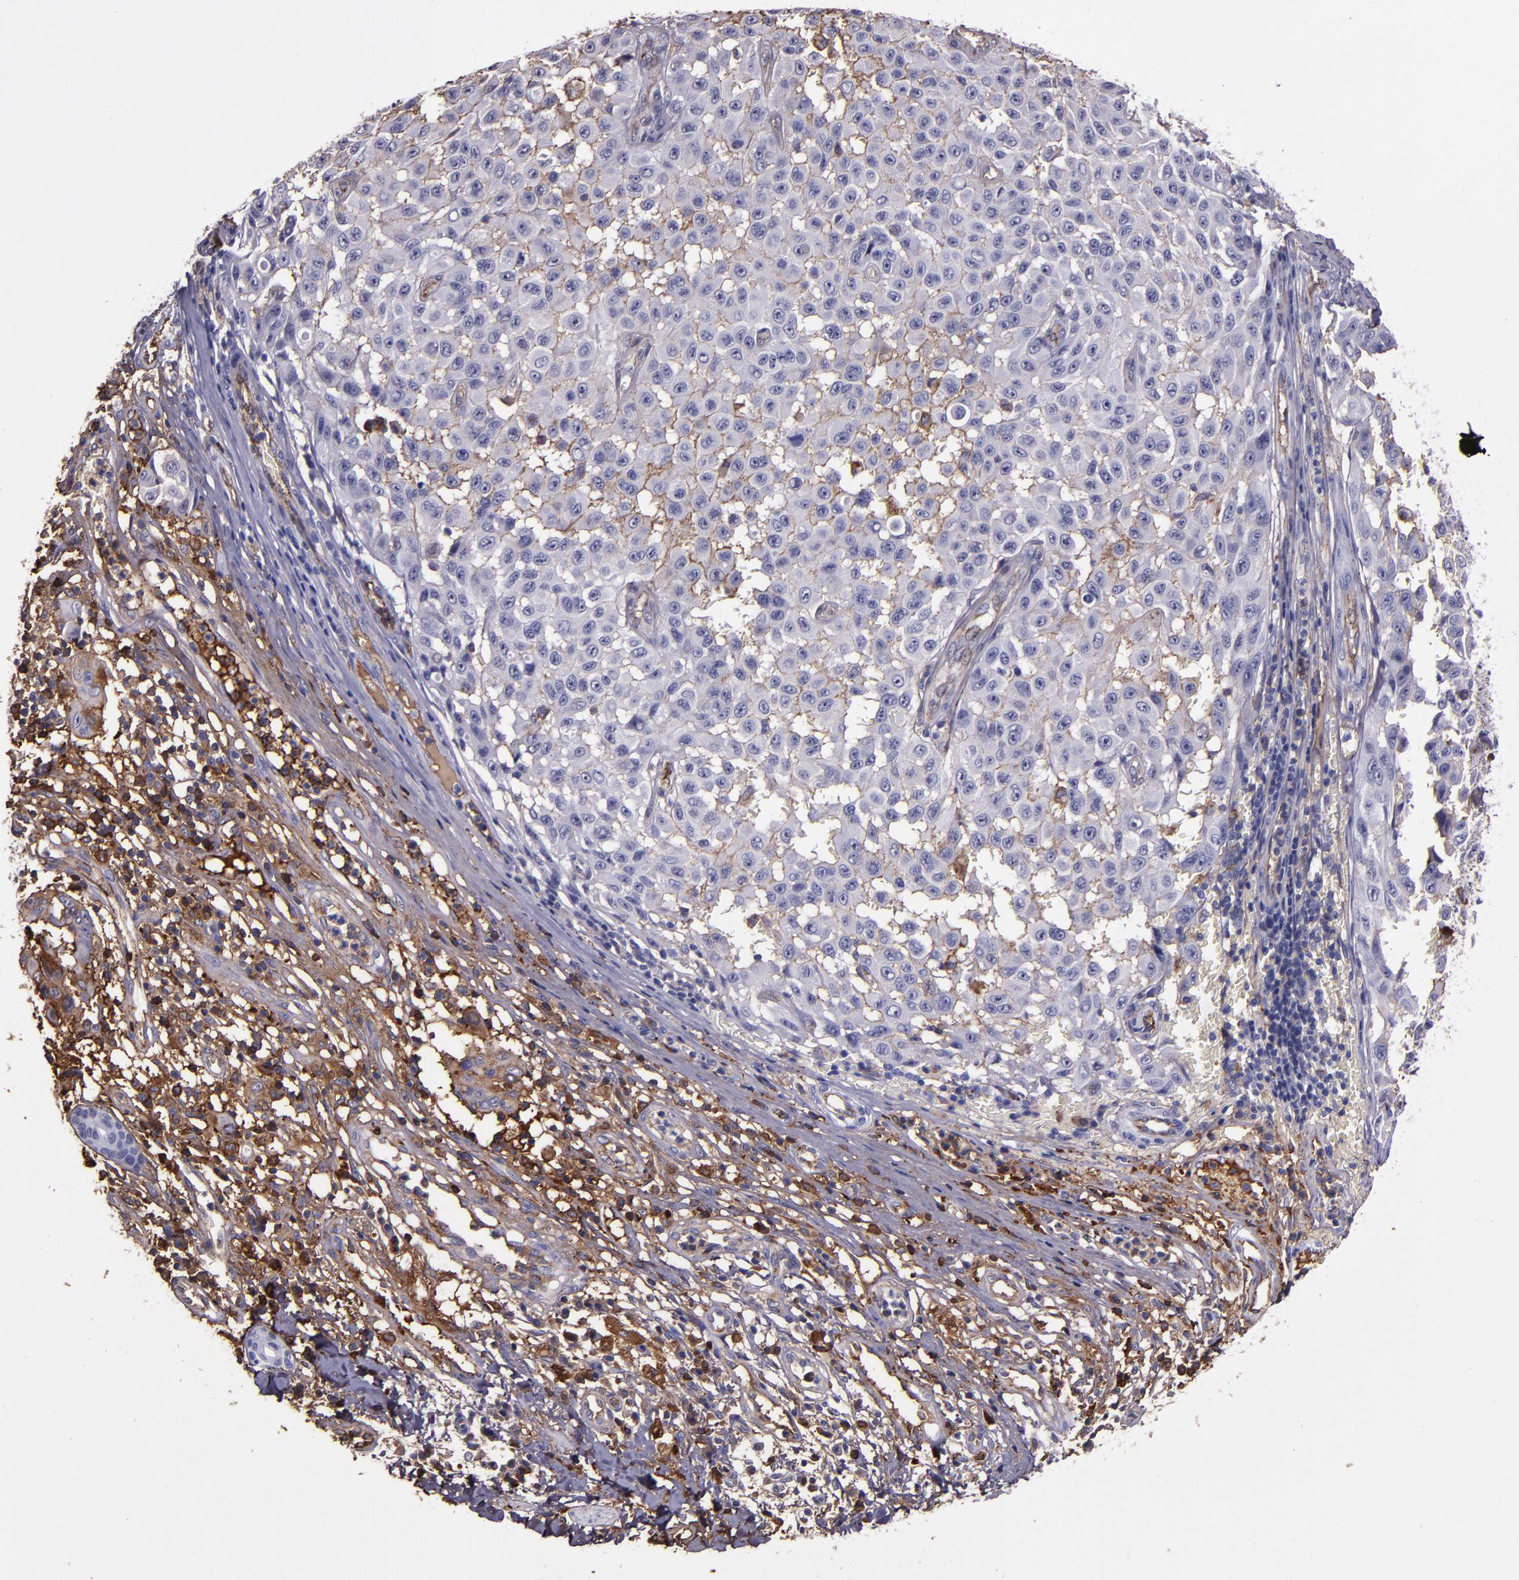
{"staining": {"intensity": "weak", "quantity": "<25%", "location": "cytoplasmic/membranous"}, "tissue": "melanoma", "cell_type": "Tumor cells", "image_type": "cancer", "snomed": [{"axis": "morphology", "description": "Malignant melanoma, NOS"}, {"axis": "topography", "description": "Skin"}], "caption": "Immunohistochemistry (IHC) photomicrograph of malignant melanoma stained for a protein (brown), which shows no positivity in tumor cells. The staining is performed using DAB (3,3'-diaminobenzidine) brown chromogen with nuclei counter-stained in using hematoxylin.", "gene": "A2M", "patient": {"sex": "male", "age": 30}}